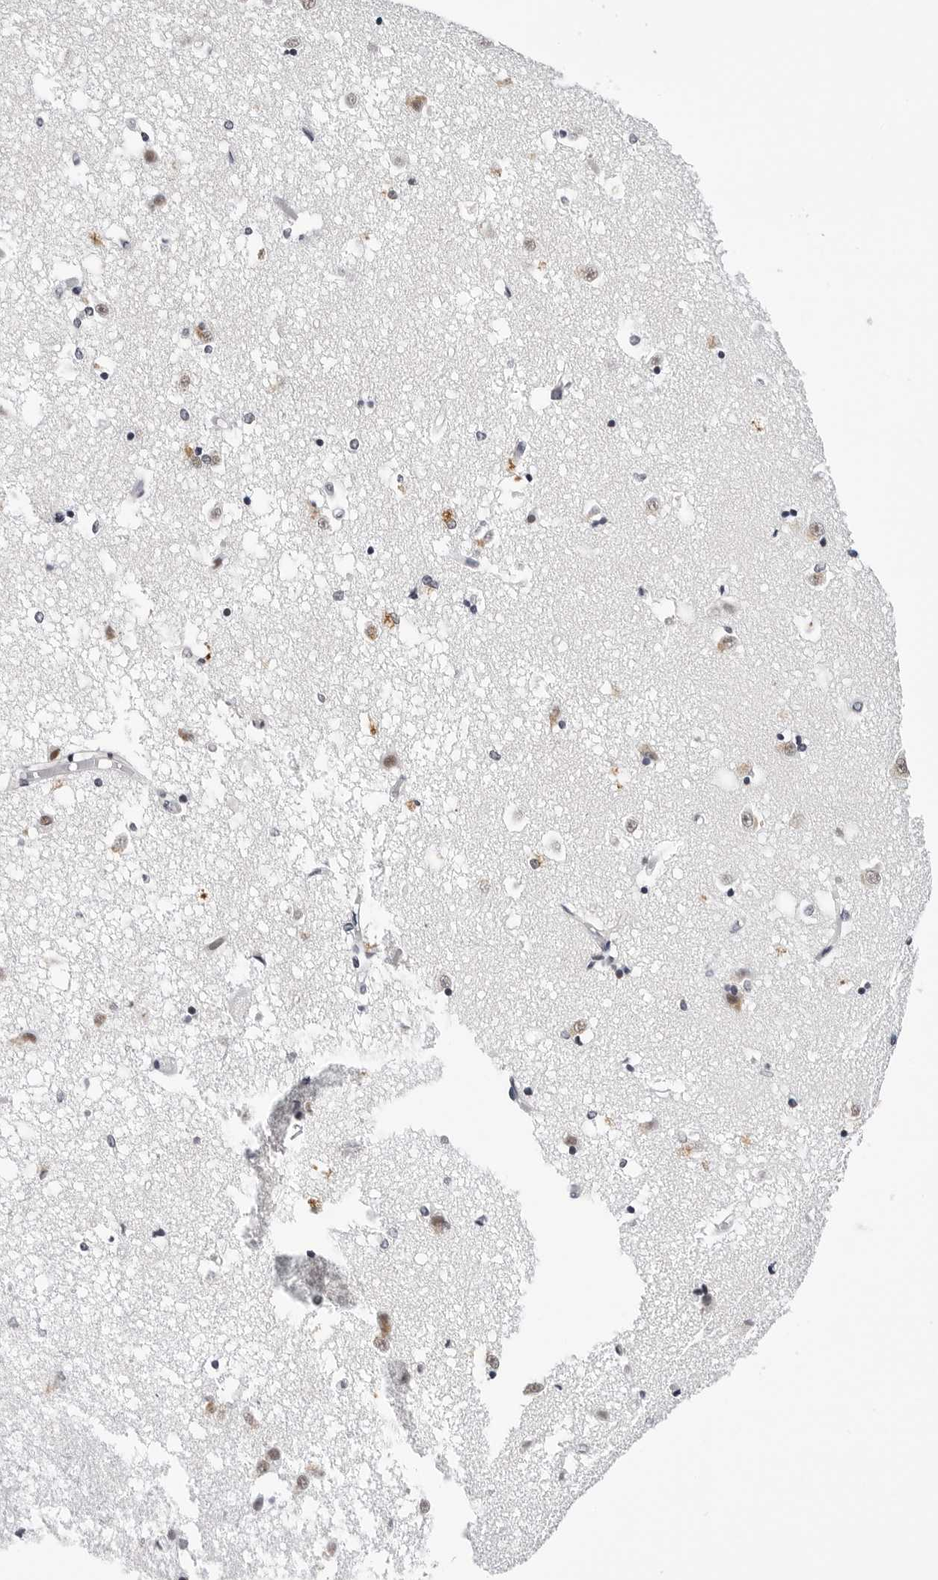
{"staining": {"intensity": "moderate", "quantity": "<25%", "location": "nuclear"}, "tissue": "caudate", "cell_type": "Glial cells", "image_type": "normal", "snomed": [{"axis": "morphology", "description": "Normal tissue, NOS"}, {"axis": "topography", "description": "Lateral ventricle wall"}], "caption": "Immunohistochemical staining of unremarkable caudate shows low levels of moderate nuclear positivity in about <25% of glial cells.", "gene": "SF3B4", "patient": {"sex": "male", "age": 45}}